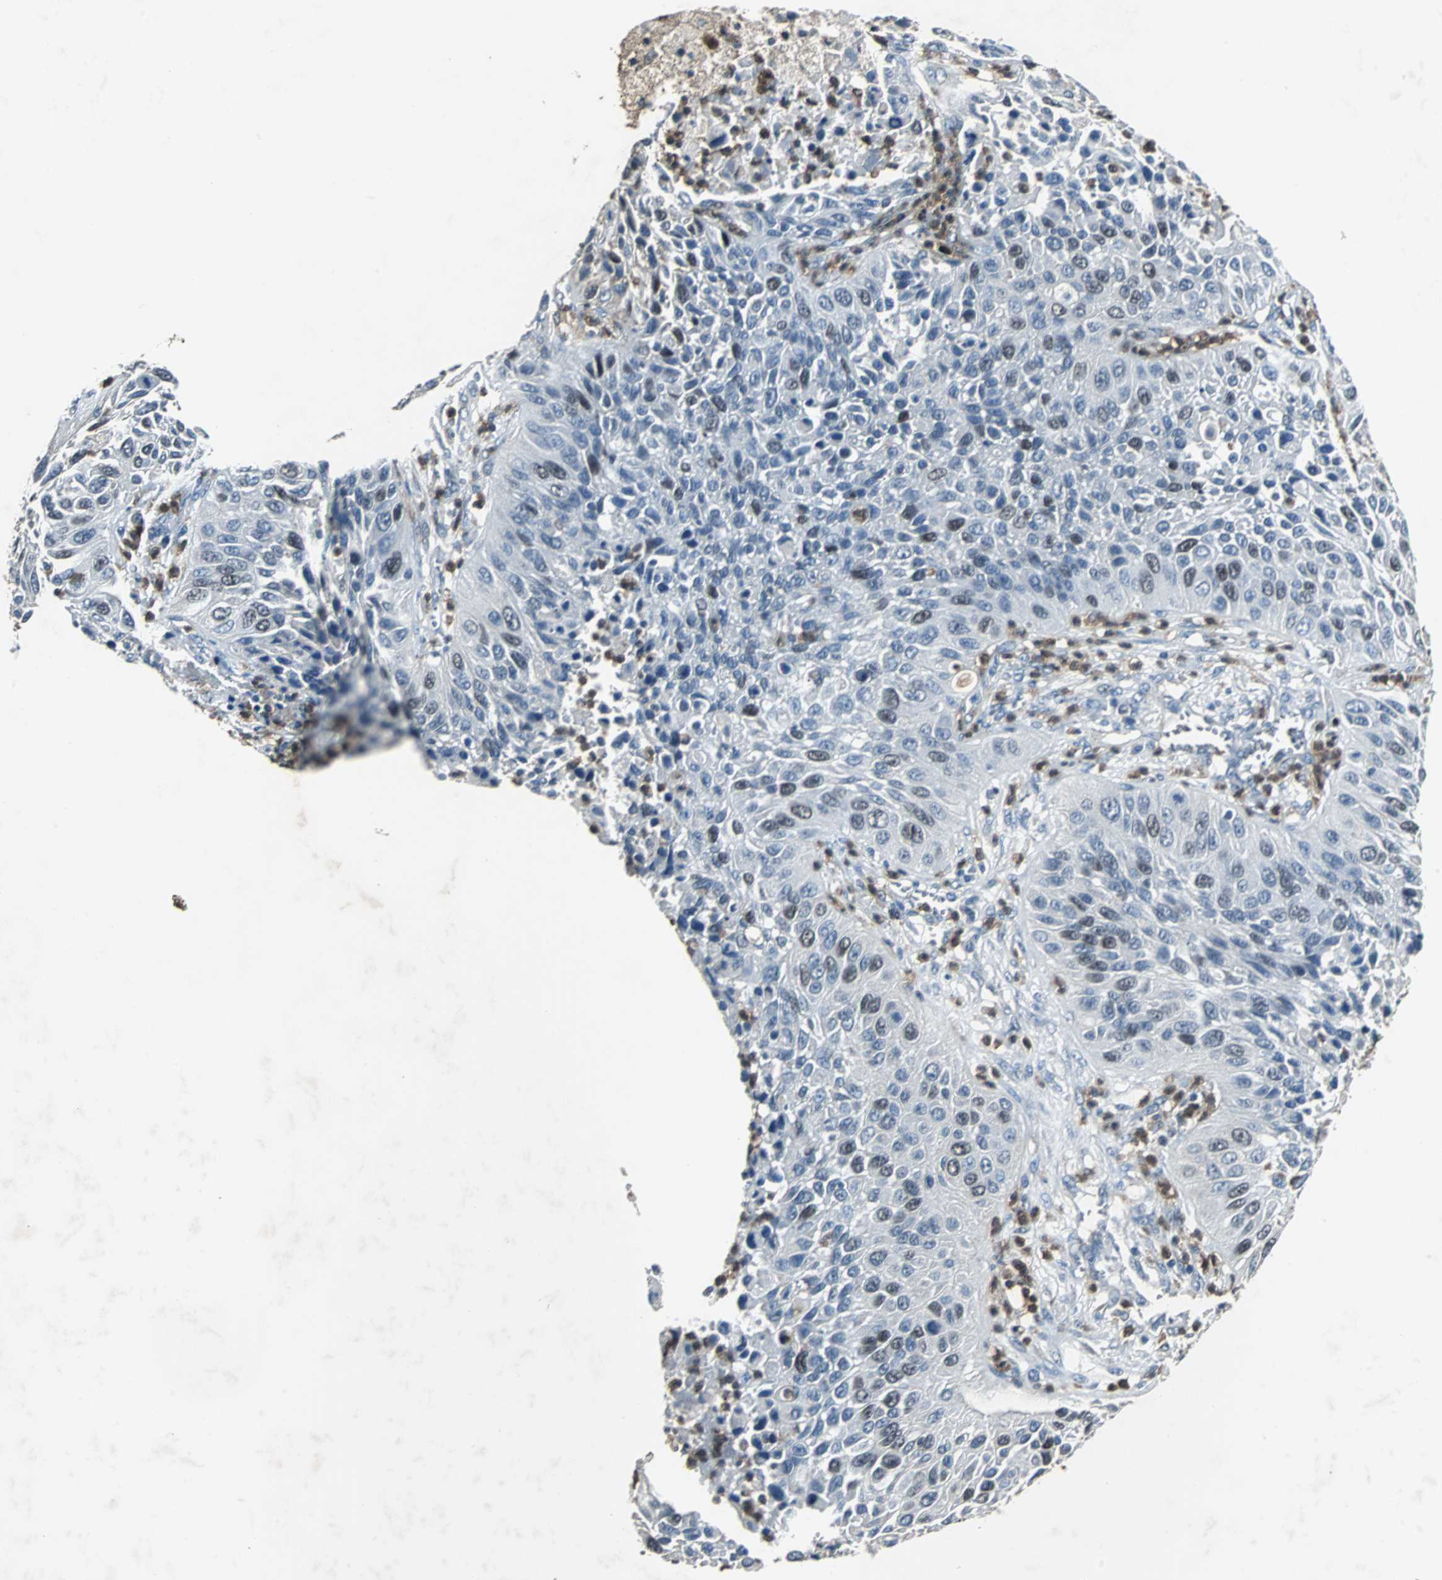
{"staining": {"intensity": "weak", "quantity": "<25%", "location": "nuclear"}, "tissue": "lung cancer", "cell_type": "Tumor cells", "image_type": "cancer", "snomed": [{"axis": "morphology", "description": "Squamous cell carcinoma, NOS"}, {"axis": "topography", "description": "Lung"}], "caption": "Tumor cells show no significant expression in lung cancer.", "gene": "SOS1", "patient": {"sex": "female", "age": 76}}